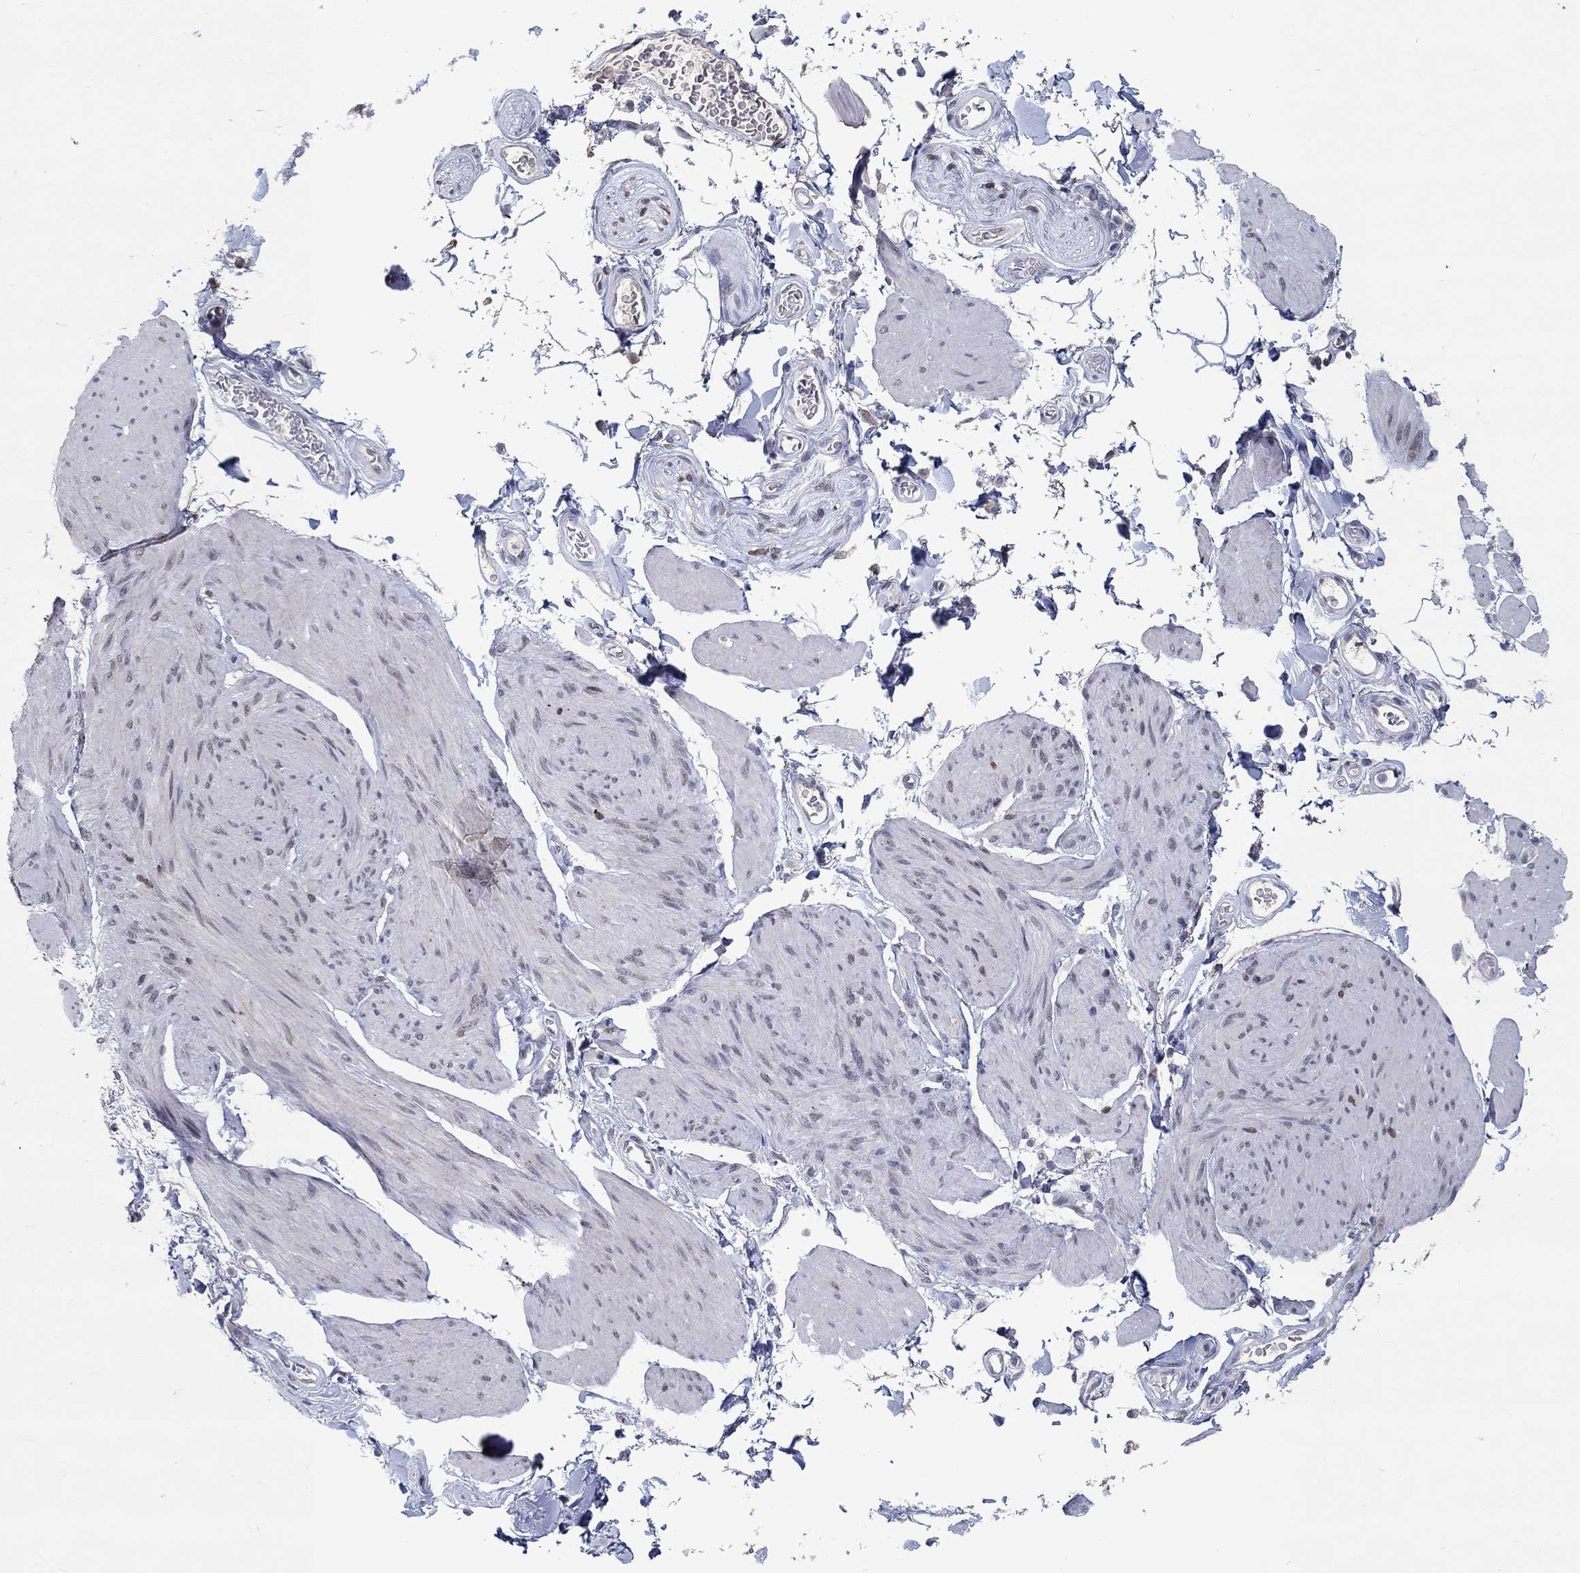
{"staining": {"intensity": "weak", "quantity": "<25%", "location": "nuclear"}, "tissue": "smooth muscle", "cell_type": "Smooth muscle cells", "image_type": "normal", "snomed": [{"axis": "morphology", "description": "Normal tissue, NOS"}, {"axis": "topography", "description": "Adipose tissue"}, {"axis": "topography", "description": "Smooth muscle"}, {"axis": "topography", "description": "Peripheral nerve tissue"}], "caption": "The image reveals no significant expression in smooth muscle cells of smooth muscle. (DAB immunohistochemistry, high magnification).", "gene": "FGF2", "patient": {"sex": "male", "age": 83}}